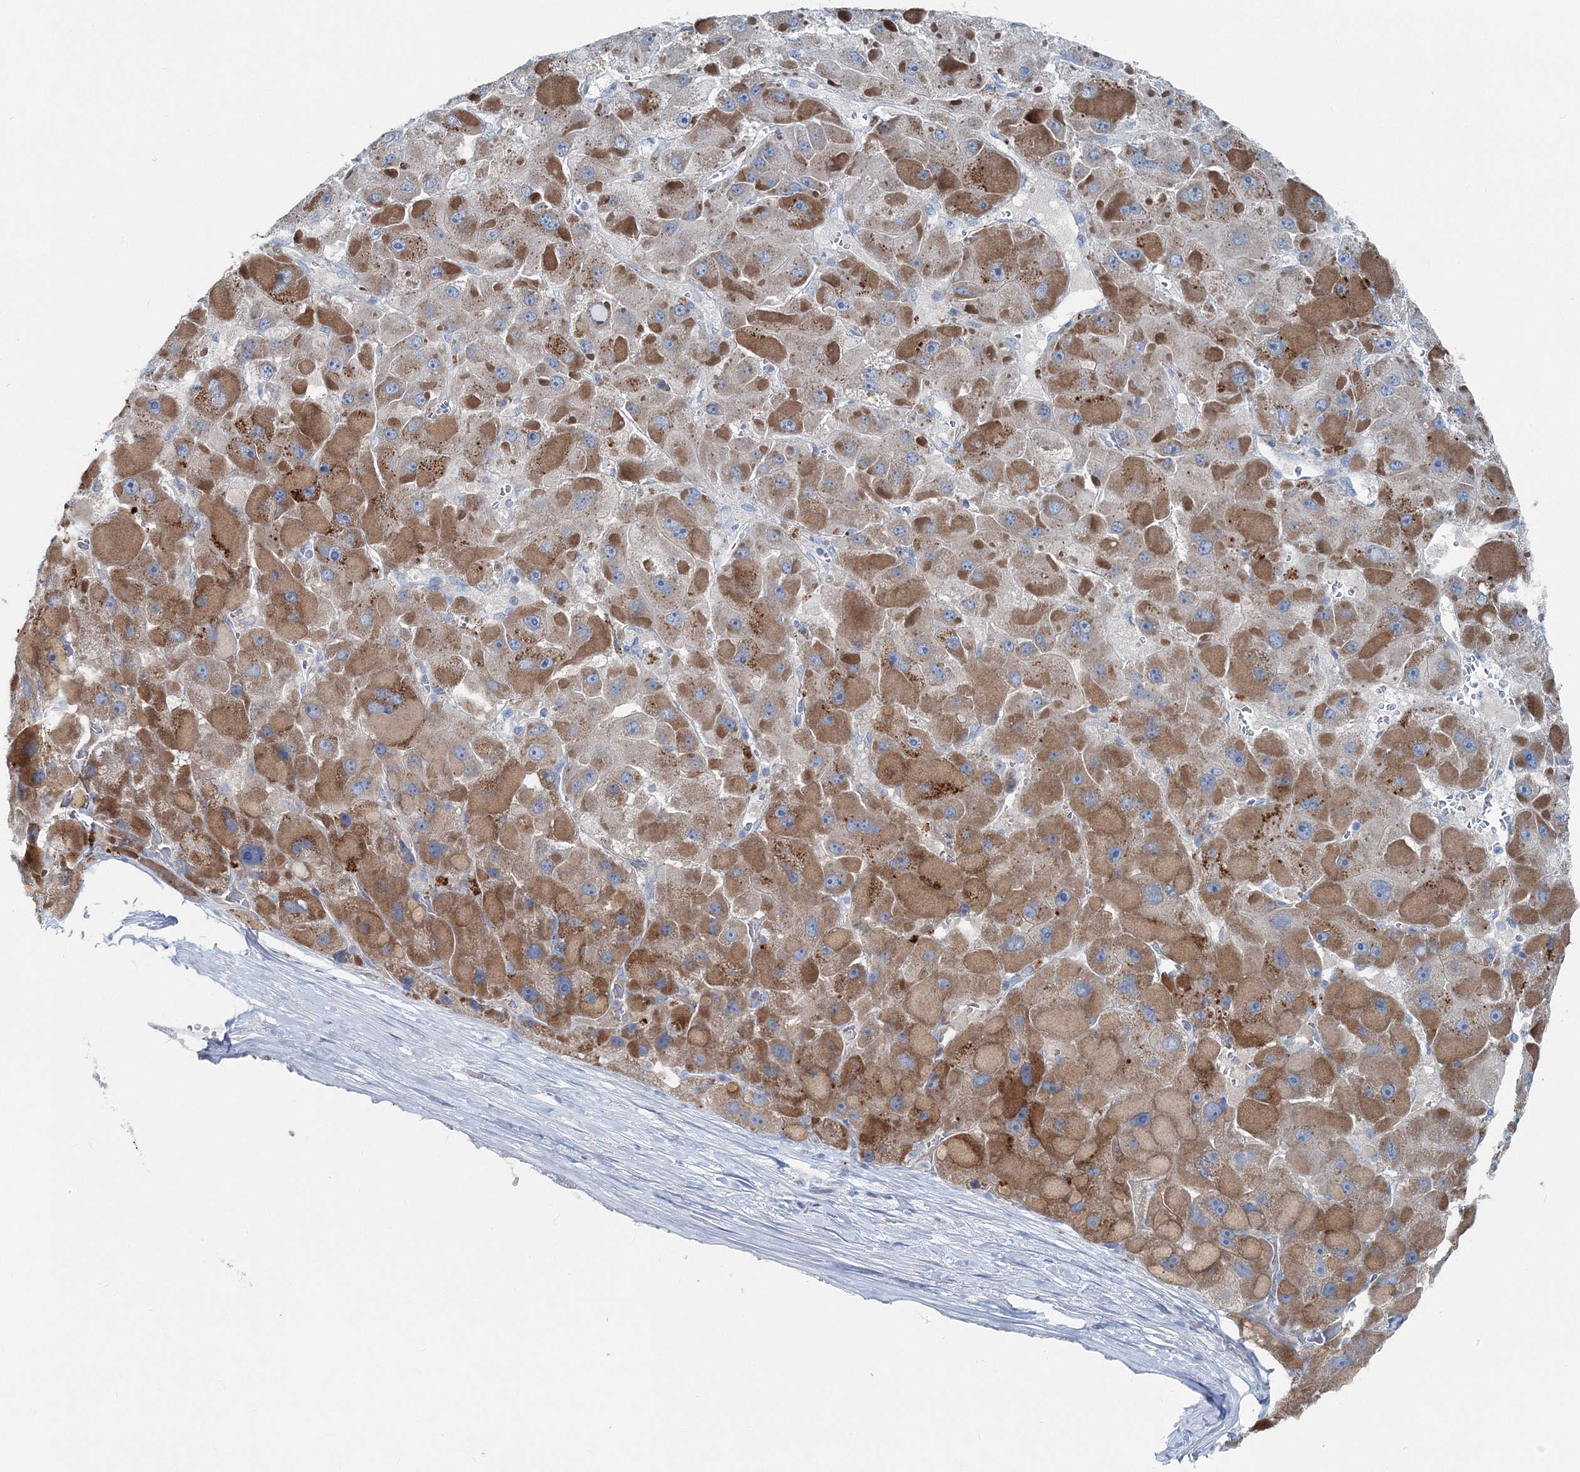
{"staining": {"intensity": "moderate", "quantity": "25%-75%", "location": "cytoplasmic/membranous"}, "tissue": "liver cancer", "cell_type": "Tumor cells", "image_type": "cancer", "snomed": [{"axis": "morphology", "description": "Carcinoma, Hepatocellular, NOS"}, {"axis": "topography", "description": "Liver"}], "caption": "Hepatocellular carcinoma (liver) stained with DAB (3,3'-diaminobenzidine) immunohistochemistry exhibits medium levels of moderate cytoplasmic/membranous positivity in about 25%-75% of tumor cells.", "gene": "GABARAPL2", "patient": {"sex": "female", "age": 73}}